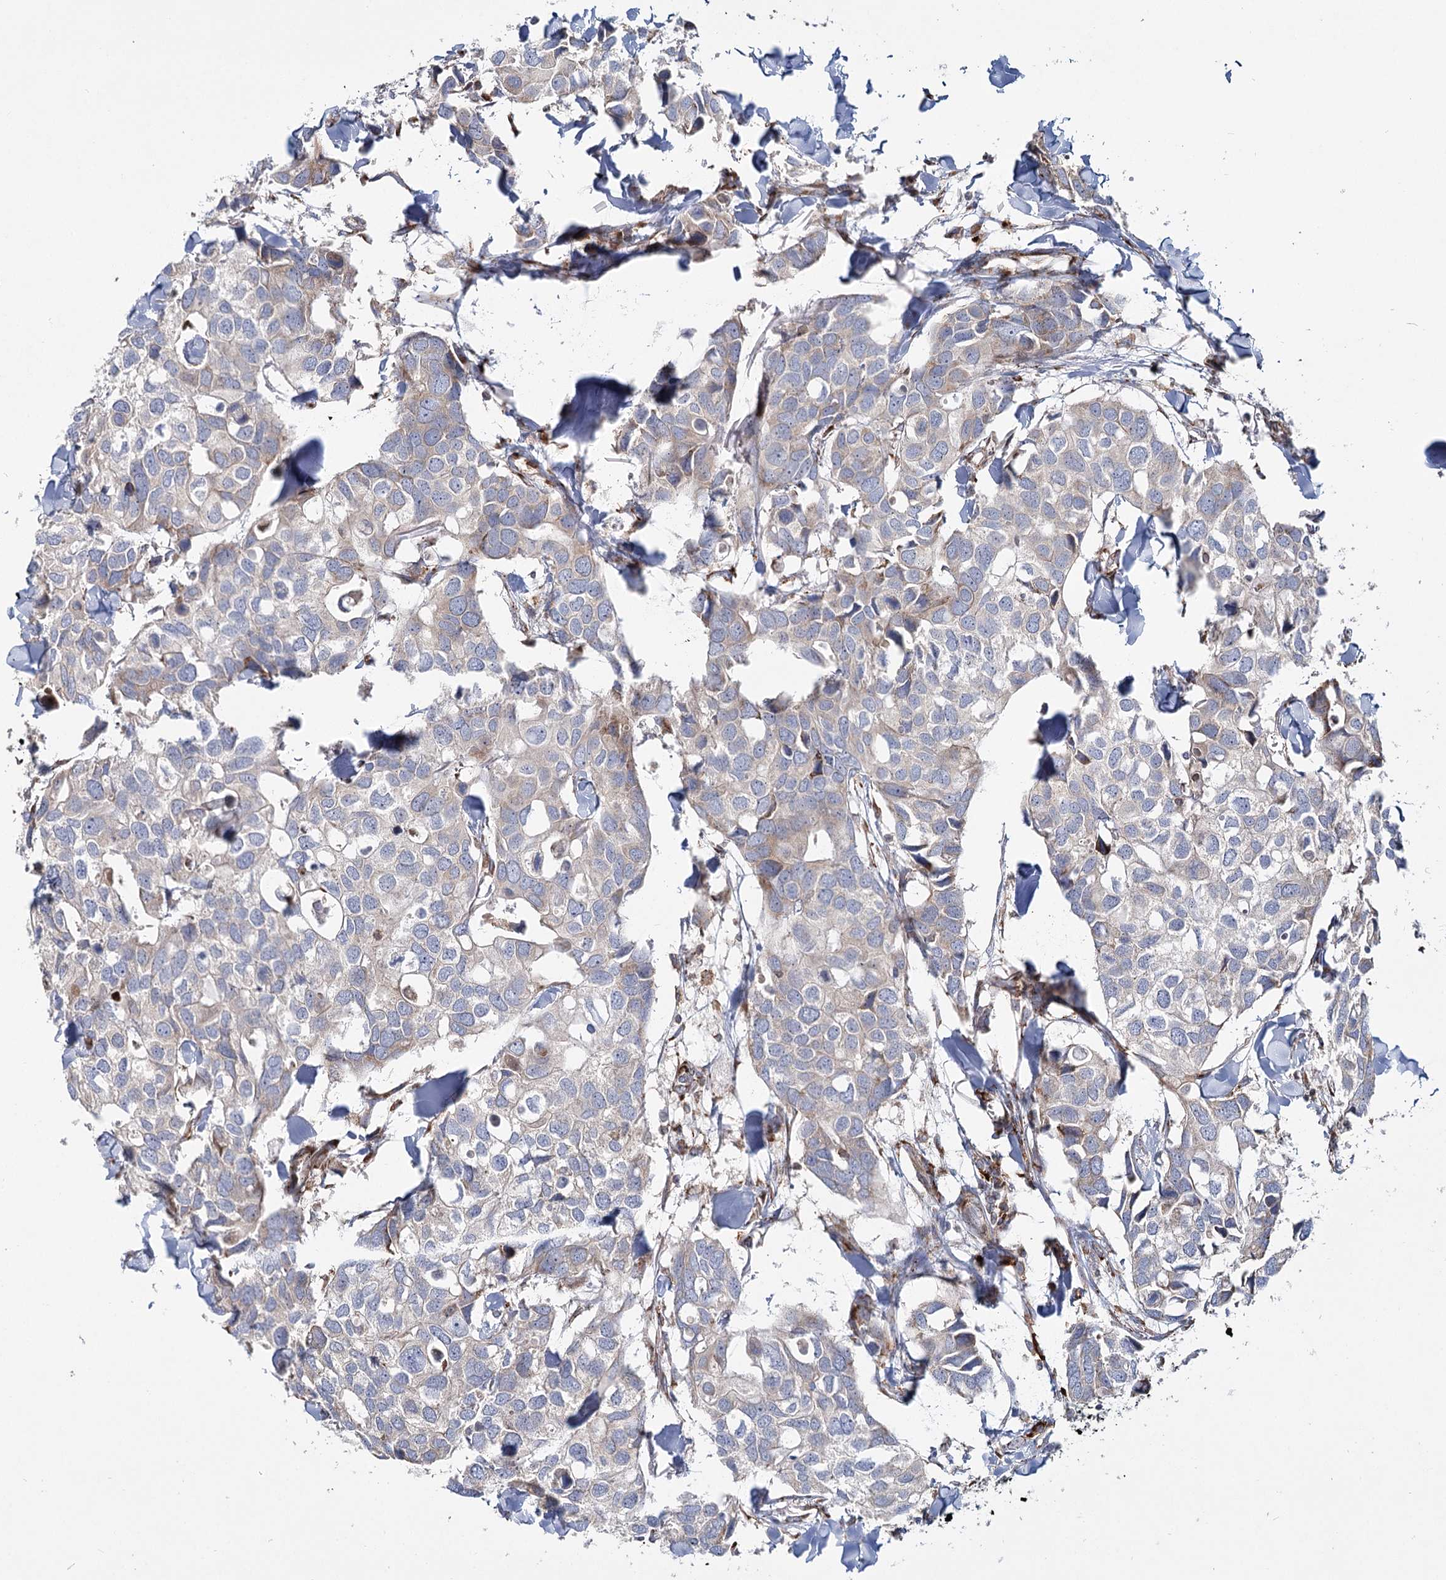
{"staining": {"intensity": "negative", "quantity": "none", "location": "none"}, "tissue": "breast cancer", "cell_type": "Tumor cells", "image_type": "cancer", "snomed": [{"axis": "morphology", "description": "Duct carcinoma"}, {"axis": "topography", "description": "Breast"}], "caption": "Tumor cells show no significant positivity in breast invasive ductal carcinoma. (DAB immunohistochemistry with hematoxylin counter stain).", "gene": "POGLUT1", "patient": {"sex": "female", "age": 83}}